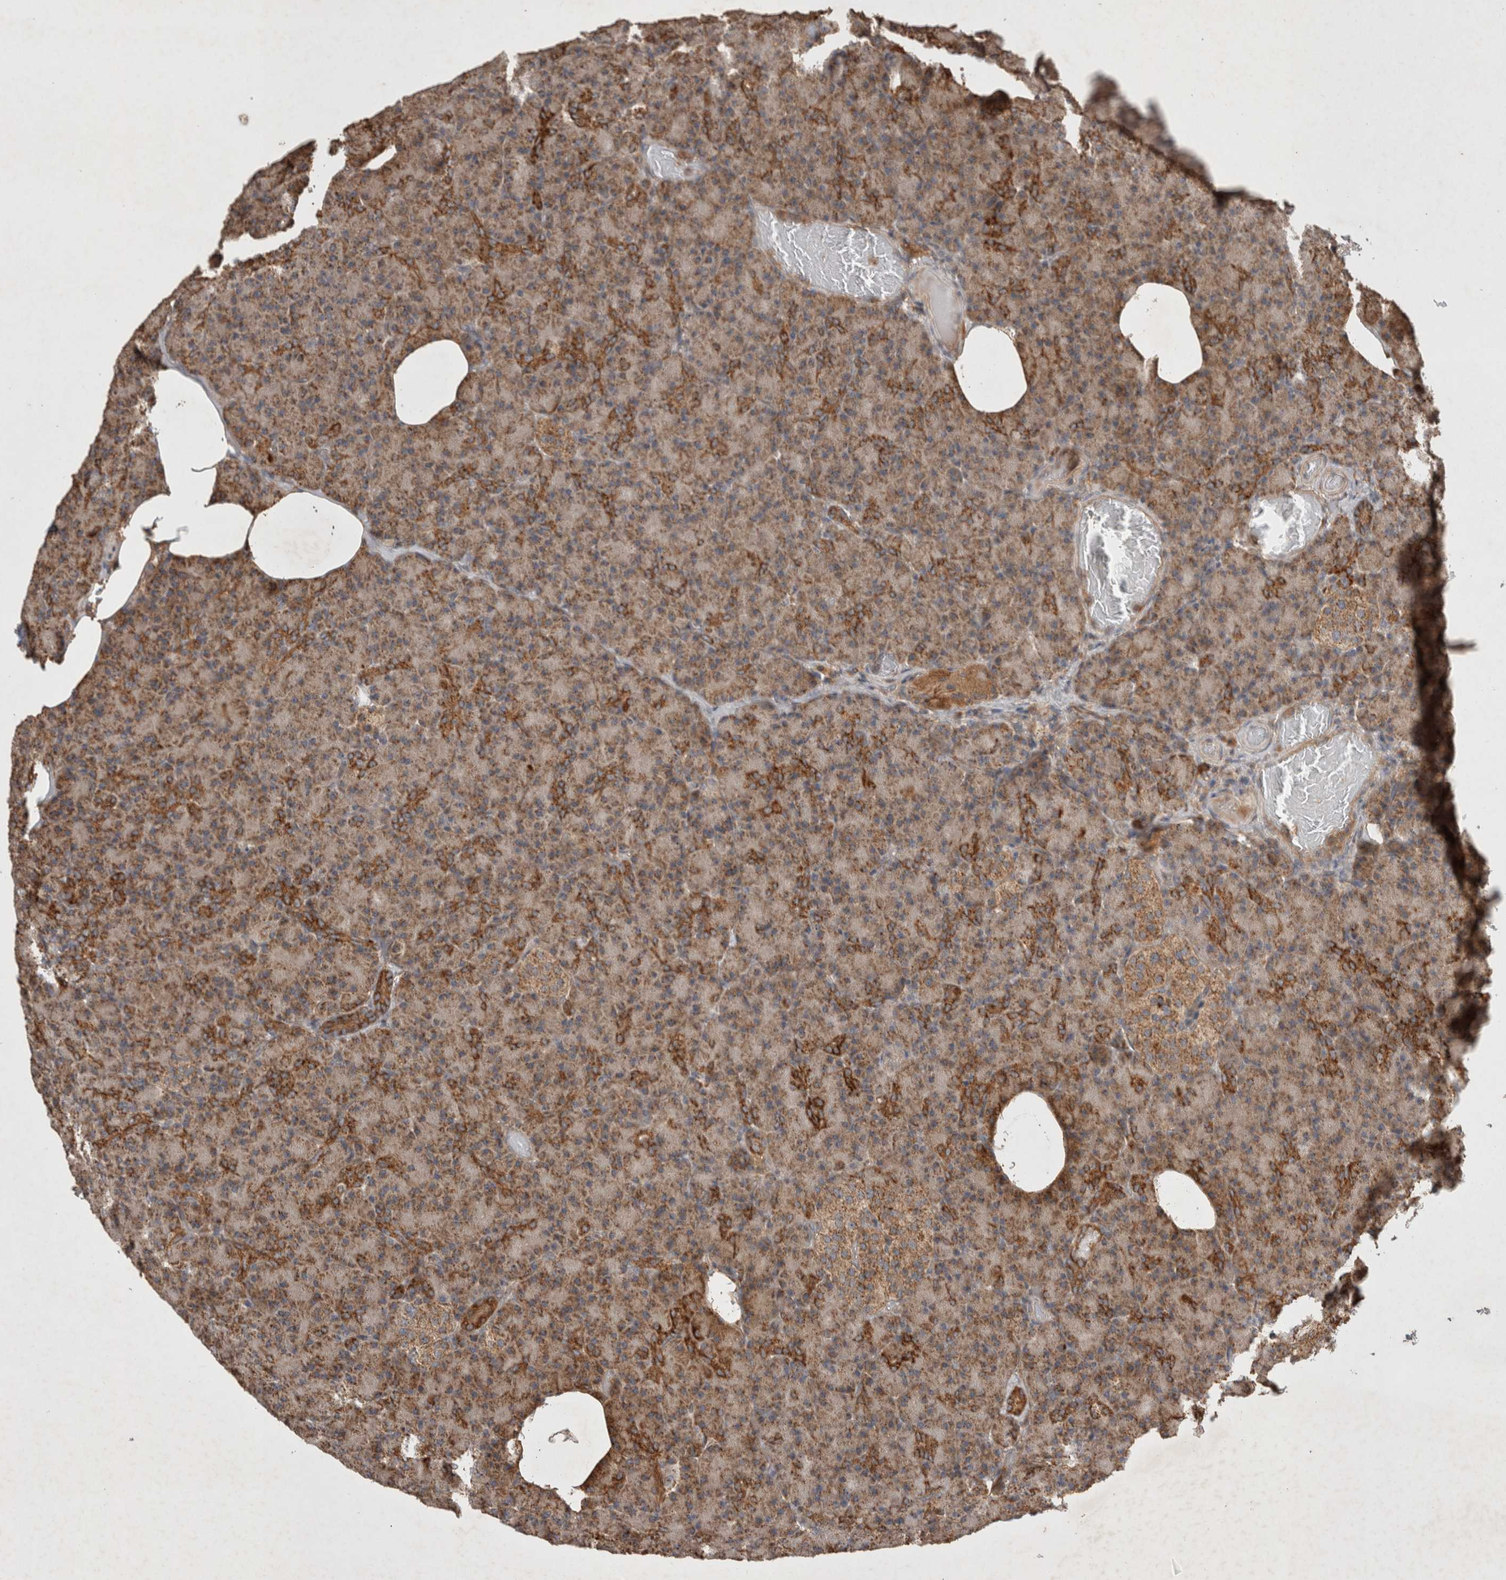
{"staining": {"intensity": "moderate", "quantity": ">75%", "location": "cytoplasmic/membranous"}, "tissue": "pancreas", "cell_type": "Exocrine glandular cells", "image_type": "normal", "snomed": [{"axis": "morphology", "description": "Normal tissue, NOS"}, {"axis": "topography", "description": "Pancreas"}], "caption": "About >75% of exocrine glandular cells in benign human pancreas demonstrate moderate cytoplasmic/membranous protein expression as visualized by brown immunohistochemical staining.", "gene": "SERAC1", "patient": {"sex": "female", "age": 43}}